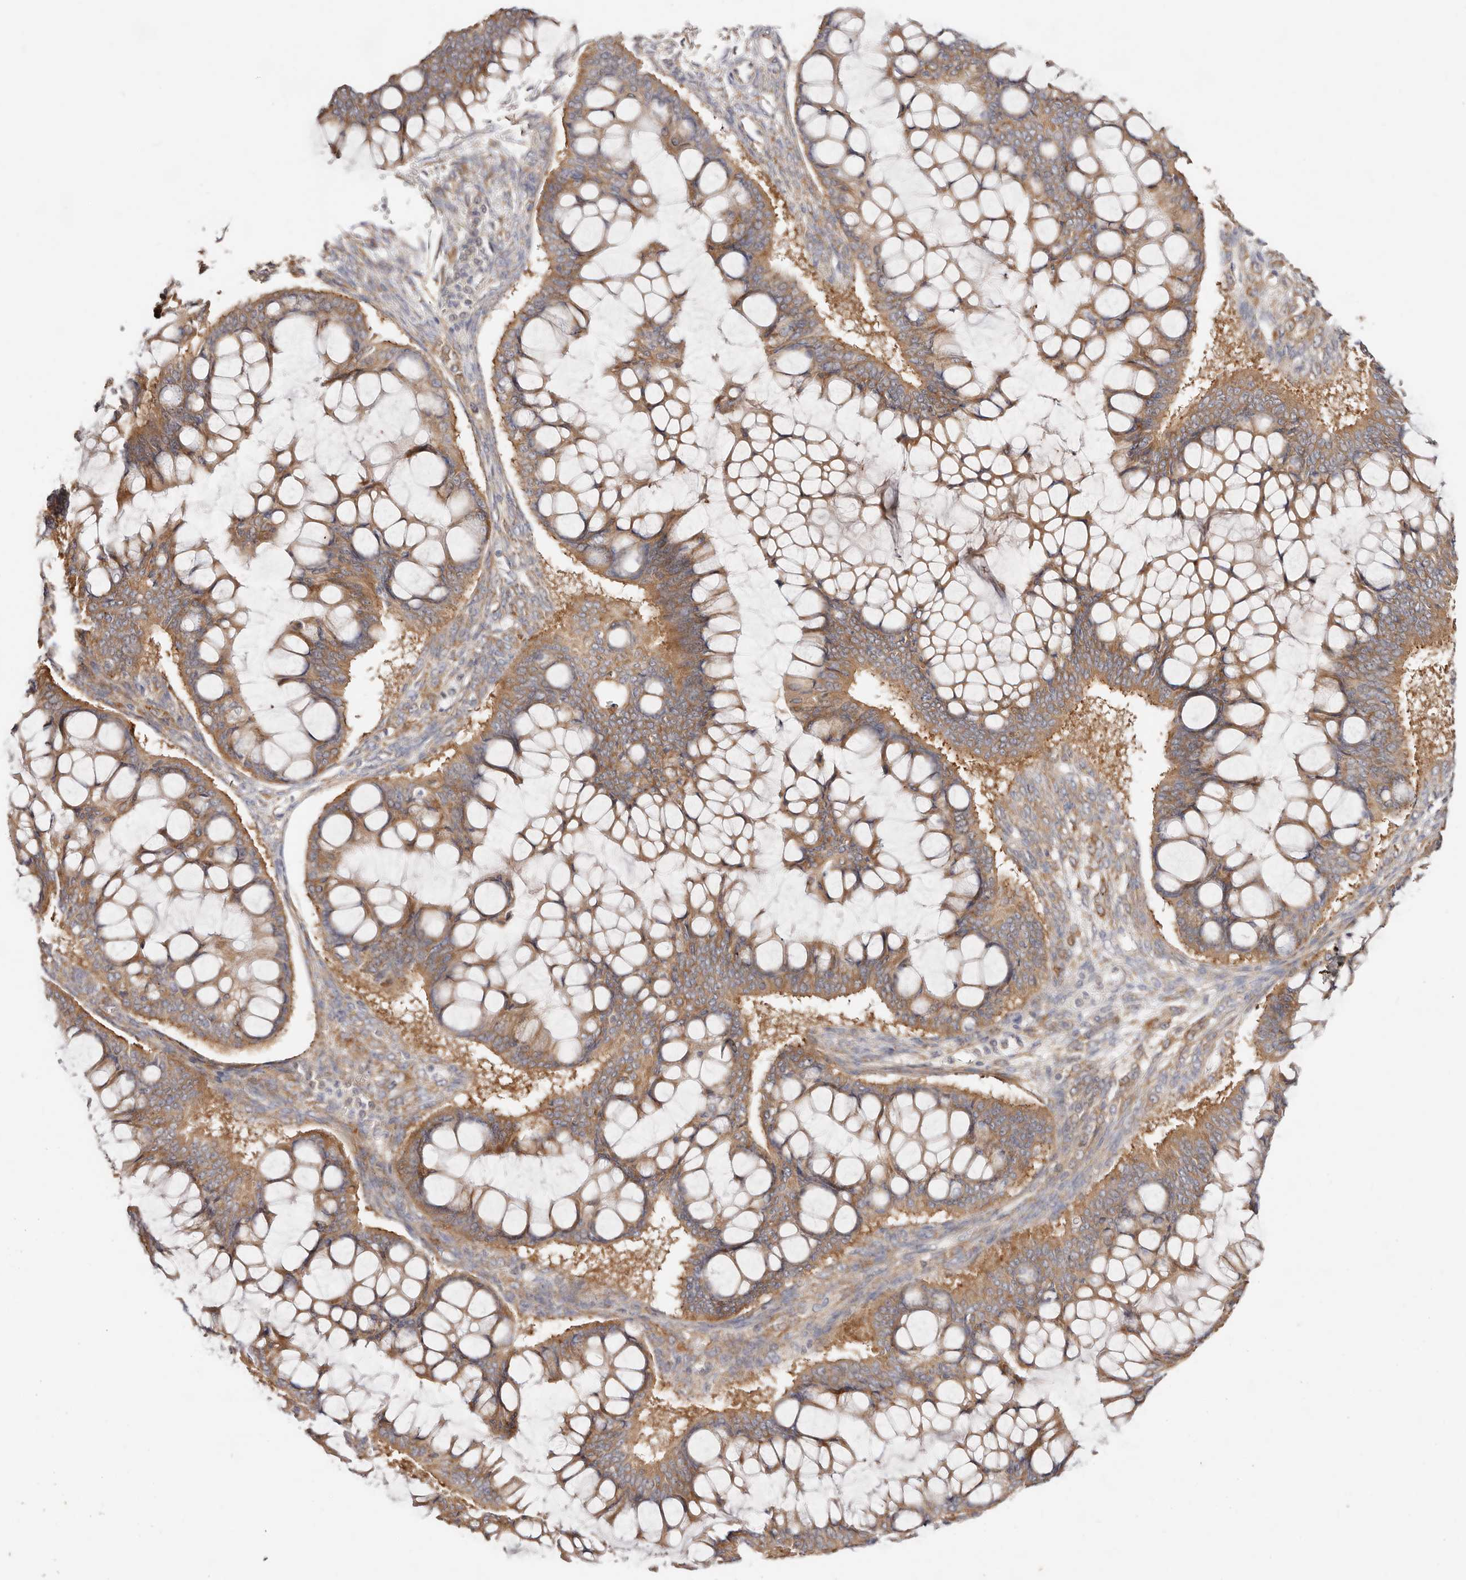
{"staining": {"intensity": "moderate", "quantity": ">75%", "location": "cytoplasmic/membranous"}, "tissue": "ovarian cancer", "cell_type": "Tumor cells", "image_type": "cancer", "snomed": [{"axis": "morphology", "description": "Cystadenocarcinoma, mucinous, NOS"}, {"axis": "topography", "description": "Ovary"}], "caption": "Brown immunohistochemical staining in human ovarian cancer (mucinous cystadenocarcinoma) displays moderate cytoplasmic/membranous positivity in about >75% of tumor cells. (Stains: DAB in brown, nuclei in blue, Microscopy: brightfield microscopy at high magnification).", "gene": "GNA13", "patient": {"sex": "female", "age": 73}}